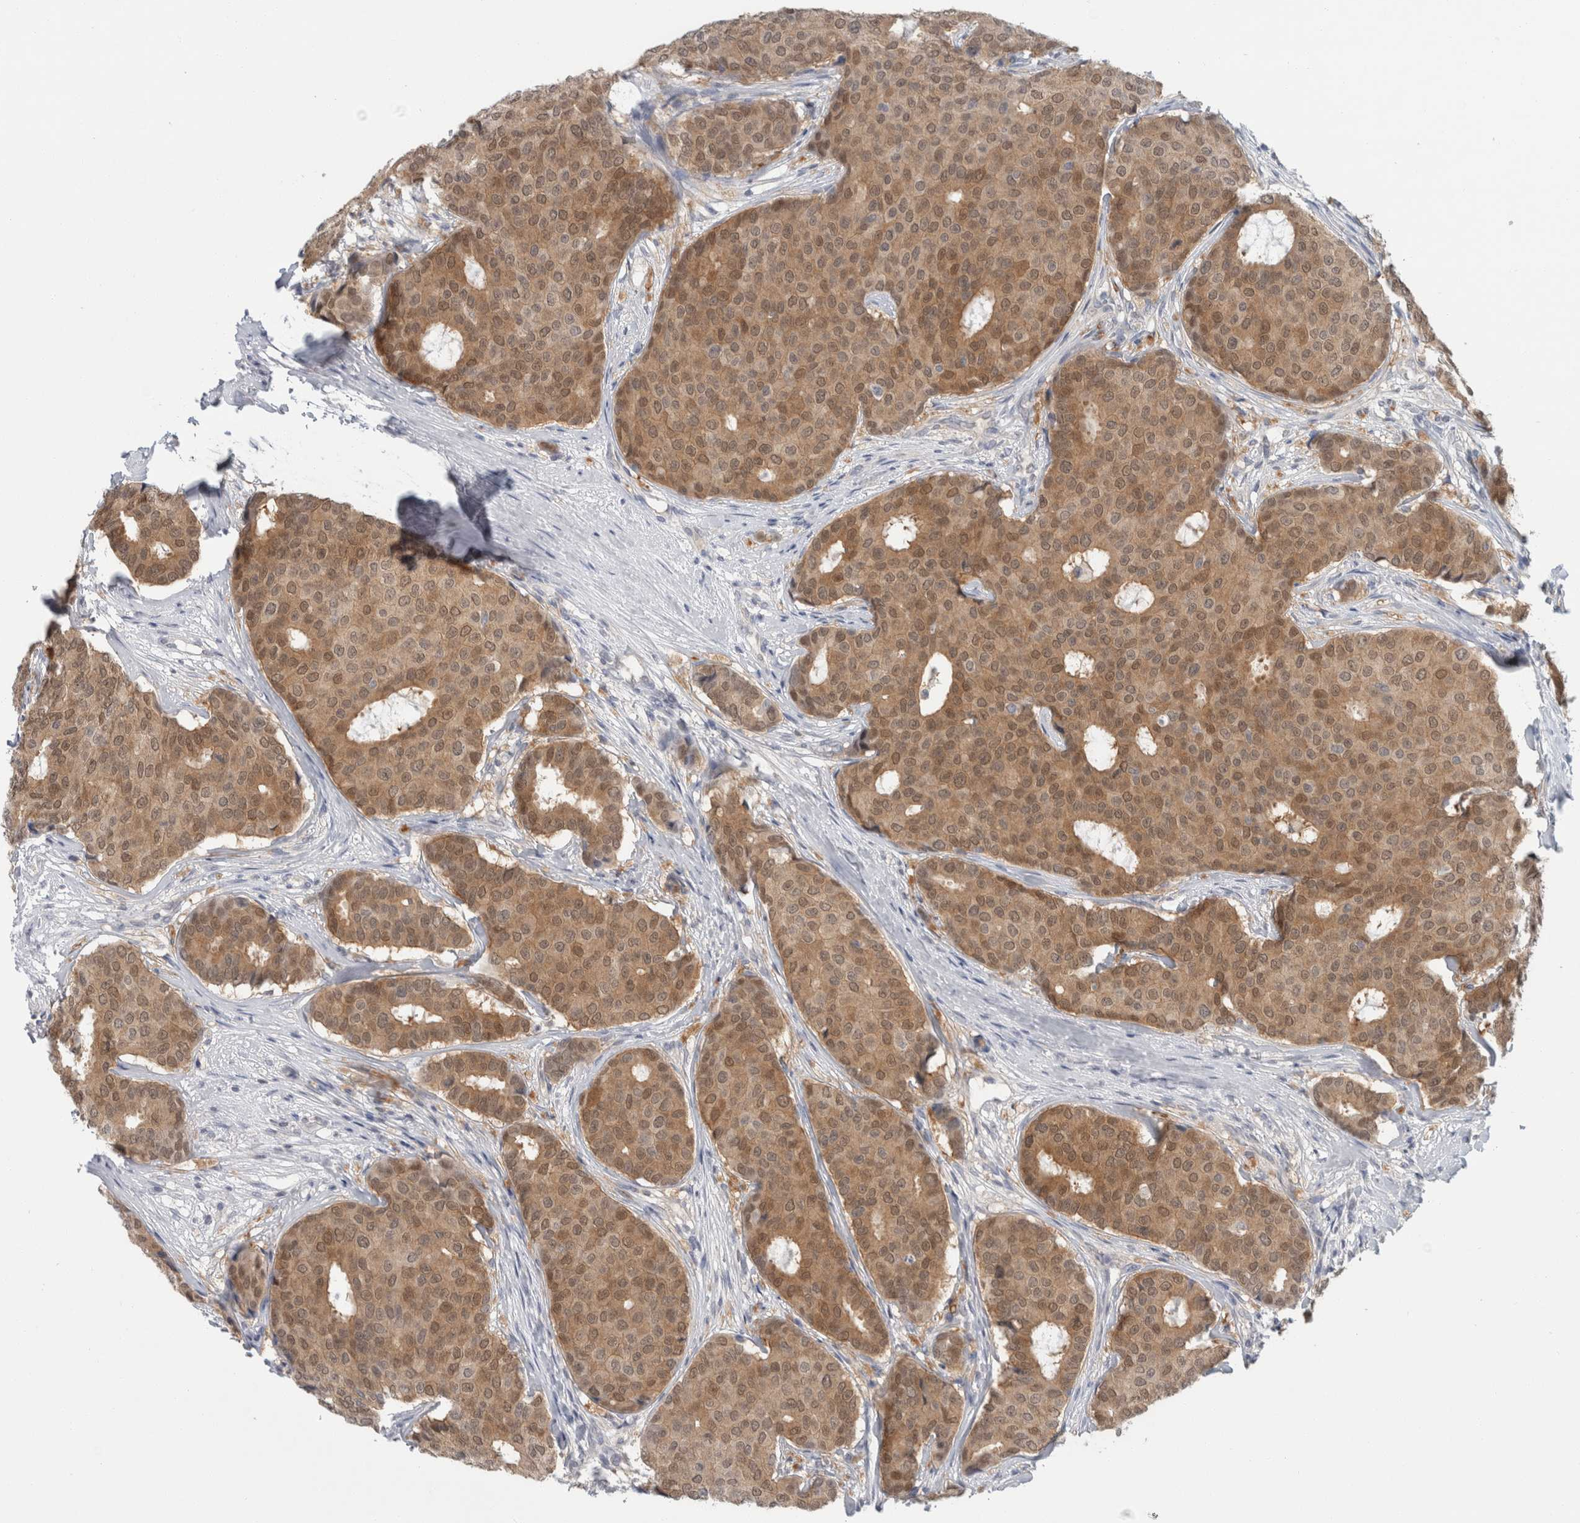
{"staining": {"intensity": "moderate", "quantity": ">75%", "location": "cytoplasmic/membranous,nuclear"}, "tissue": "breast cancer", "cell_type": "Tumor cells", "image_type": "cancer", "snomed": [{"axis": "morphology", "description": "Duct carcinoma"}, {"axis": "topography", "description": "Breast"}], "caption": "Immunohistochemistry (IHC) micrograph of breast intraductal carcinoma stained for a protein (brown), which reveals medium levels of moderate cytoplasmic/membranous and nuclear positivity in approximately >75% of tumor cells.", "gene": "CASP6", "patient": {"sex": "female", "age": 75}}